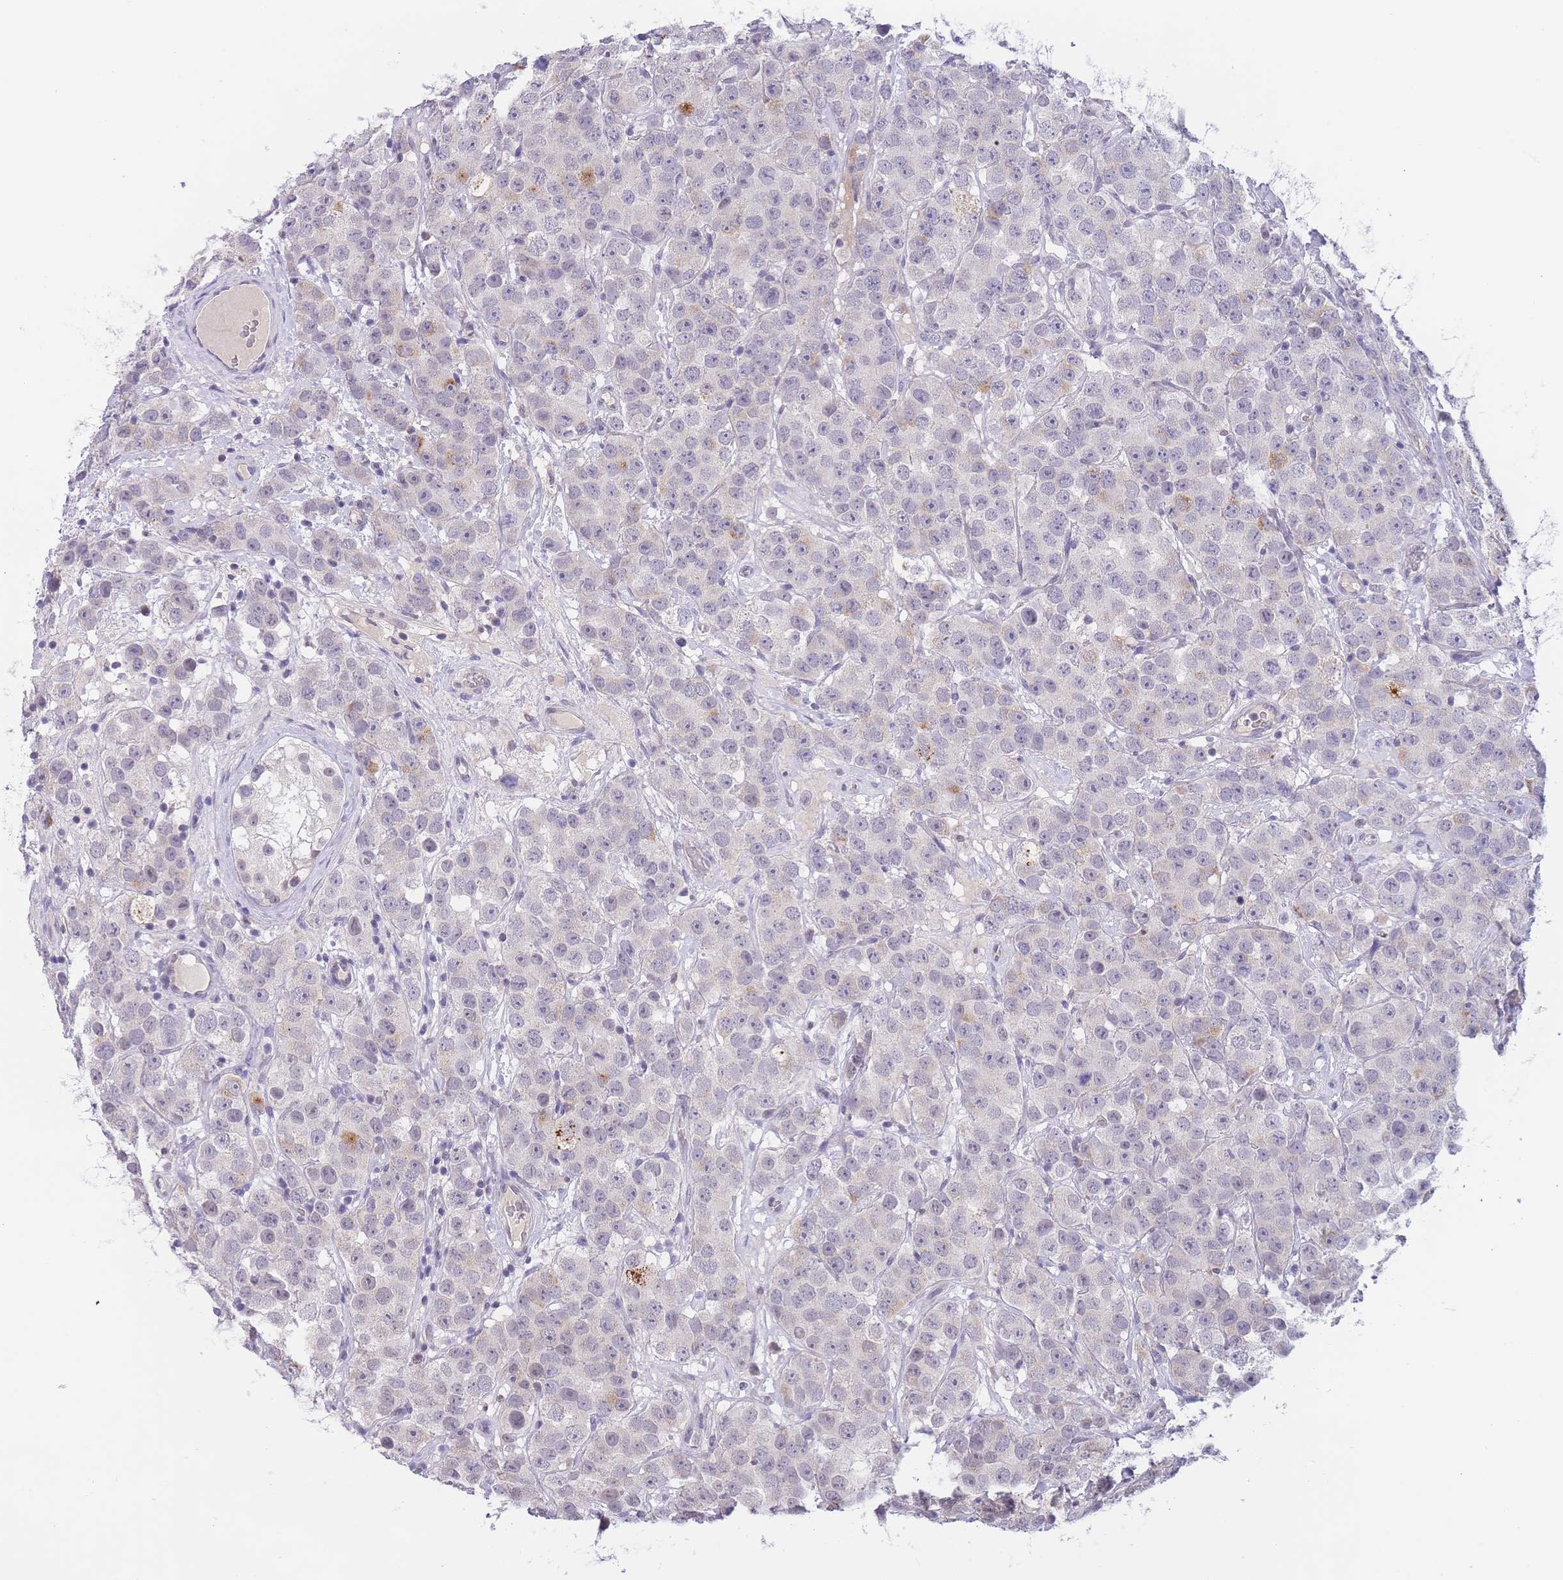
{"staining": {"intensity": "negative", "quantity": "none", "location": "none"}, "tissue": "testis cancer", "cell_type": "Tumor cells", "image_type": "cancer", "snomed": [{"axis": "morphology", "description": "Seminoma, NOS"}, {"axis": "topography", "description": "Testis"}], "caption": "A micrograph of testis seminoma stained for a protein shows no brown staining in tumor cells.", "gene": "GOLGA6L25", "patient": {"sex": "male", "age": 28}}